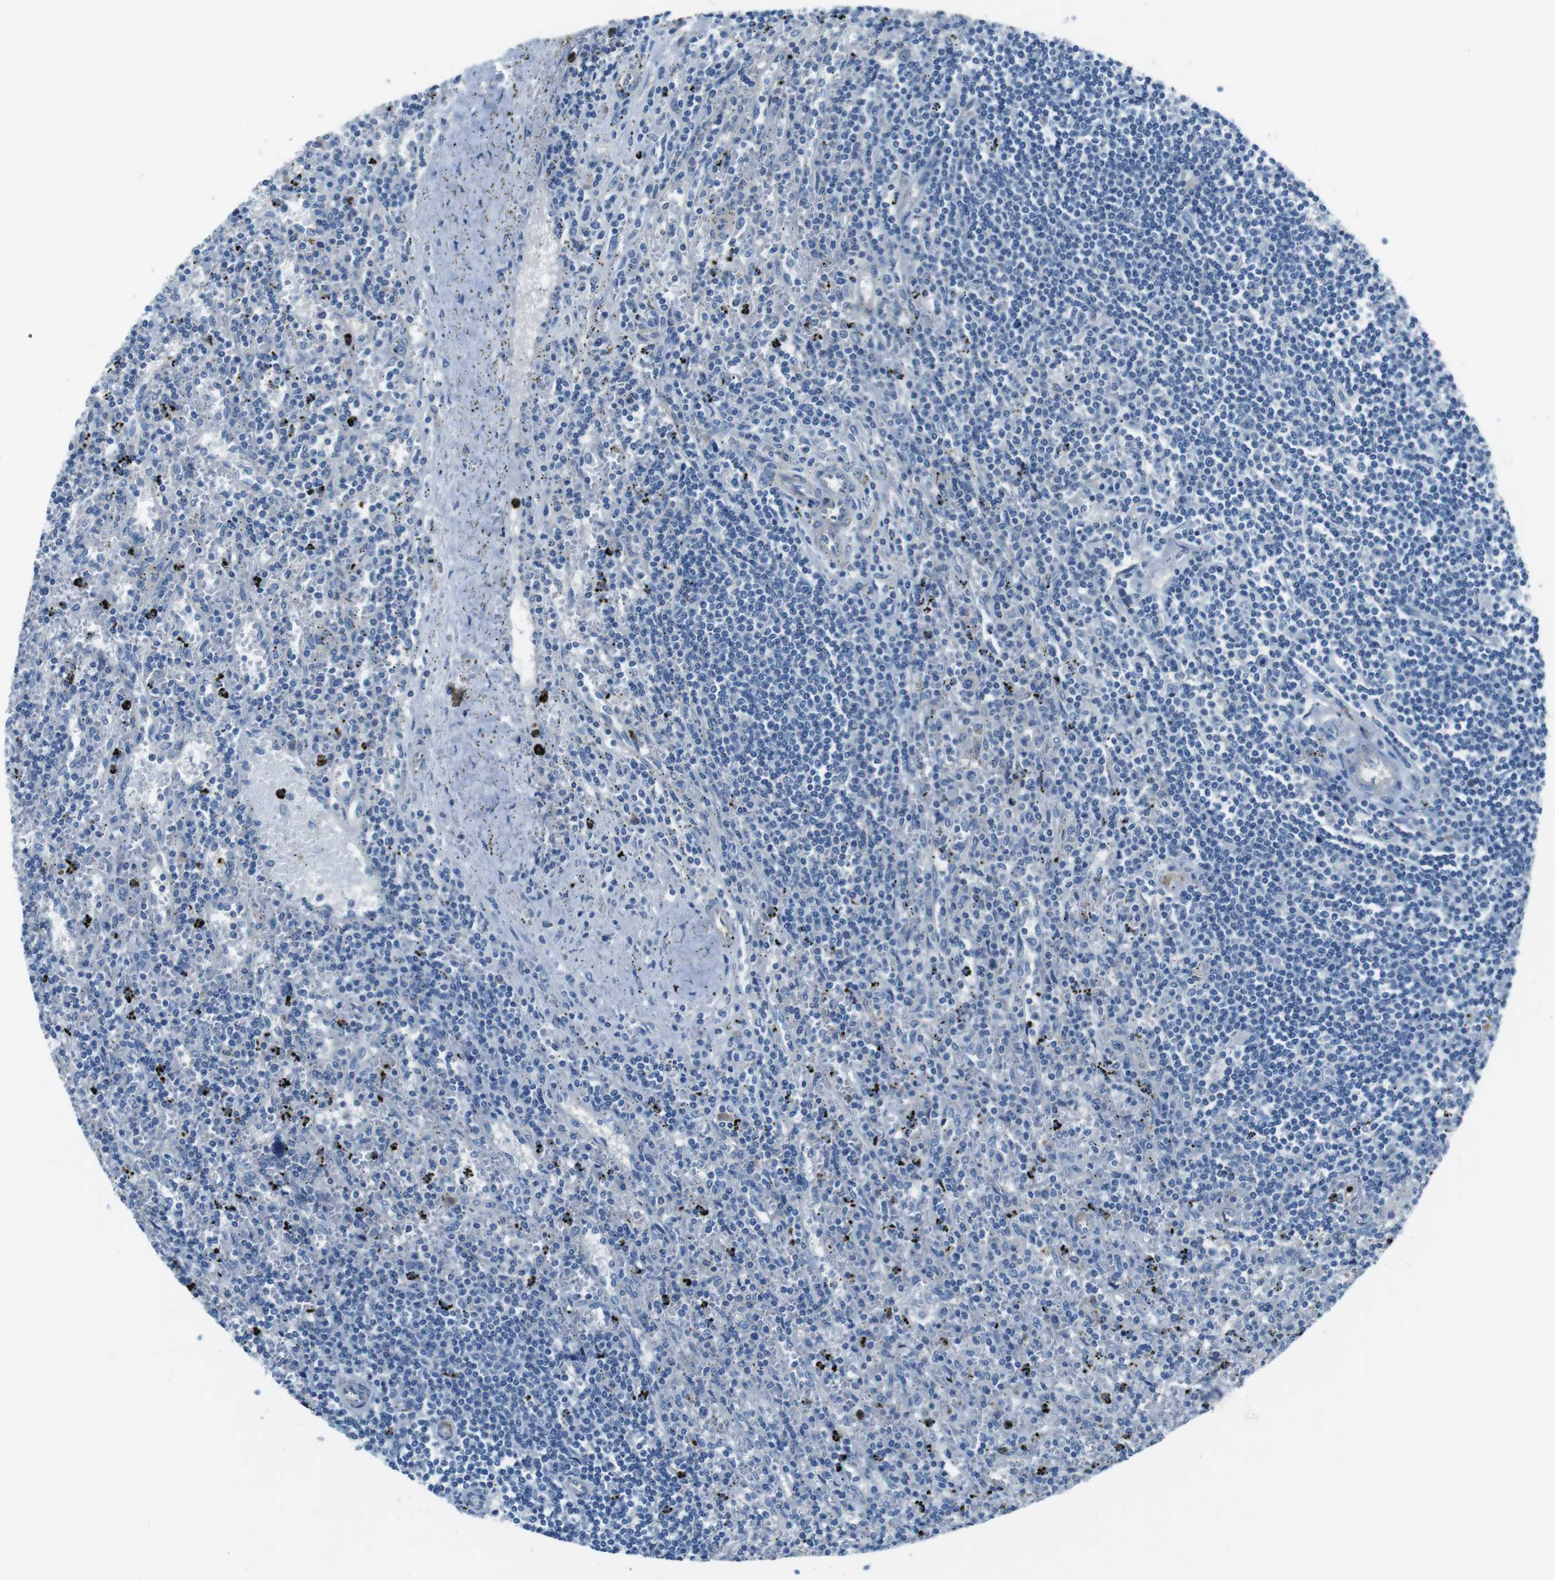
{"staining": {"intensity": "negative", "quantity": "none", "location": "none"}, "tissue": "lymphoma", "cell_type": "Tumor cells", "image_type": "cancer", "snomed": [{"axis": "morphology", "description": "Malignant lymphoma, non-Hodgkin's type, Low grade"}, {"axis": "topography", "description": "Spleen"}], "caption": "Low-grade malignant lymphoma, non-Hodgkin's type was stained to show a protein in brown. There is no significant staining in tumor cells. (DAB IHC with hematoxylin counter stain).", "gene": "TULP3", "patient": {"sex": "male", "age": 76}}